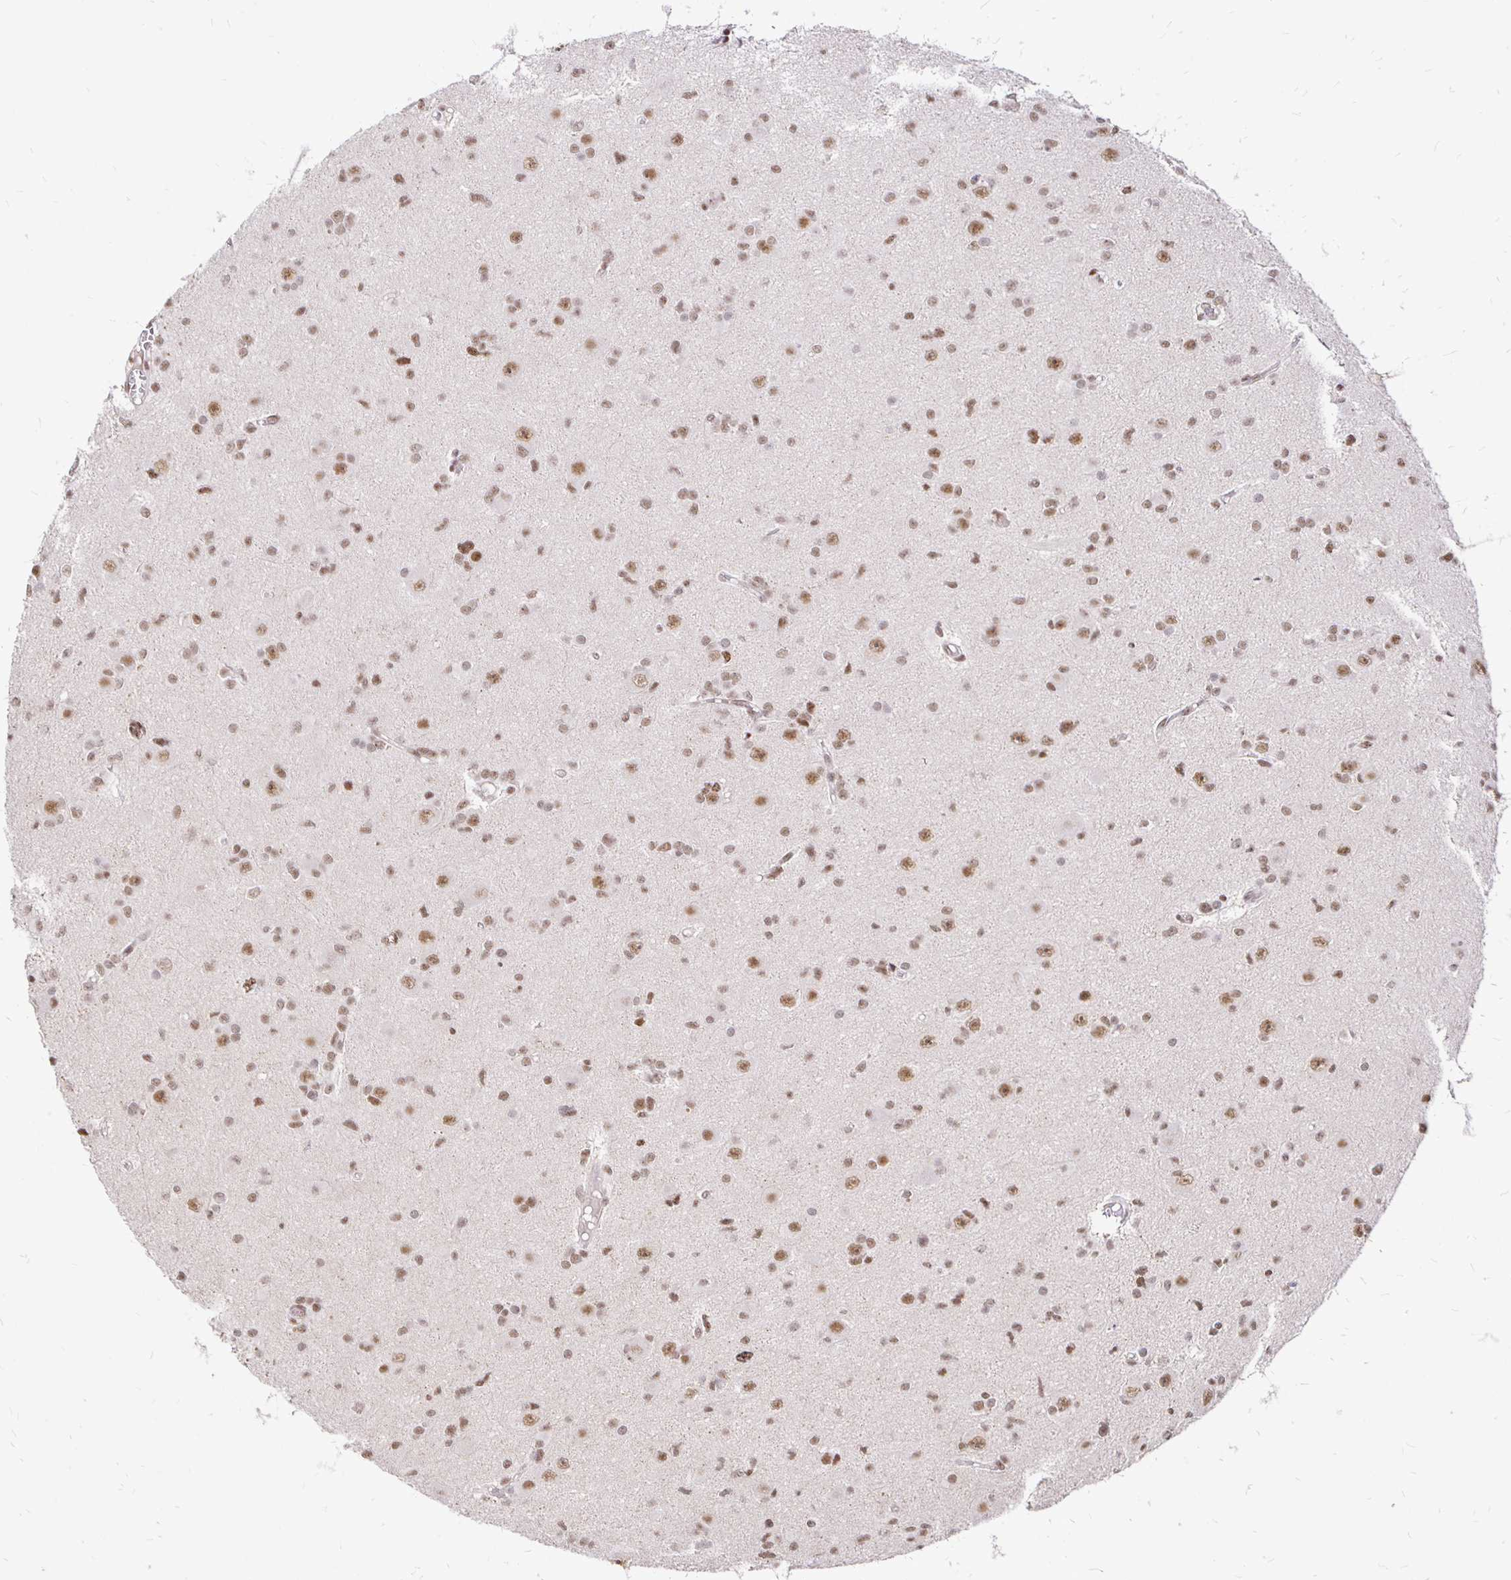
{"staining": {"intensity": "moderate", "quantity": ">75%", "location": "nuclear"}, "tissue": "glioma", "cell_type": "Tumor cells", "image_type": "cancer", "snomed": [{"axis": "morphology", "description": "Glioma, malignant, High grade"}, {"axis": "topography", "description": "Brain"}], "caption": "Immunohistochemistry staining of glioma, which demonstrates medium levels of moderate nuclear staining in approximately >75% of tumor cells indicating moderate nuclear protein positivity. The staining was performed using DAB (3,3'-diaminobenzidine) (brown) for protein detection and nuclei were counterstained in hematoxylin (blue).", "gene": "SIN3A", "patient": {"sex": "male", "age": 23}}